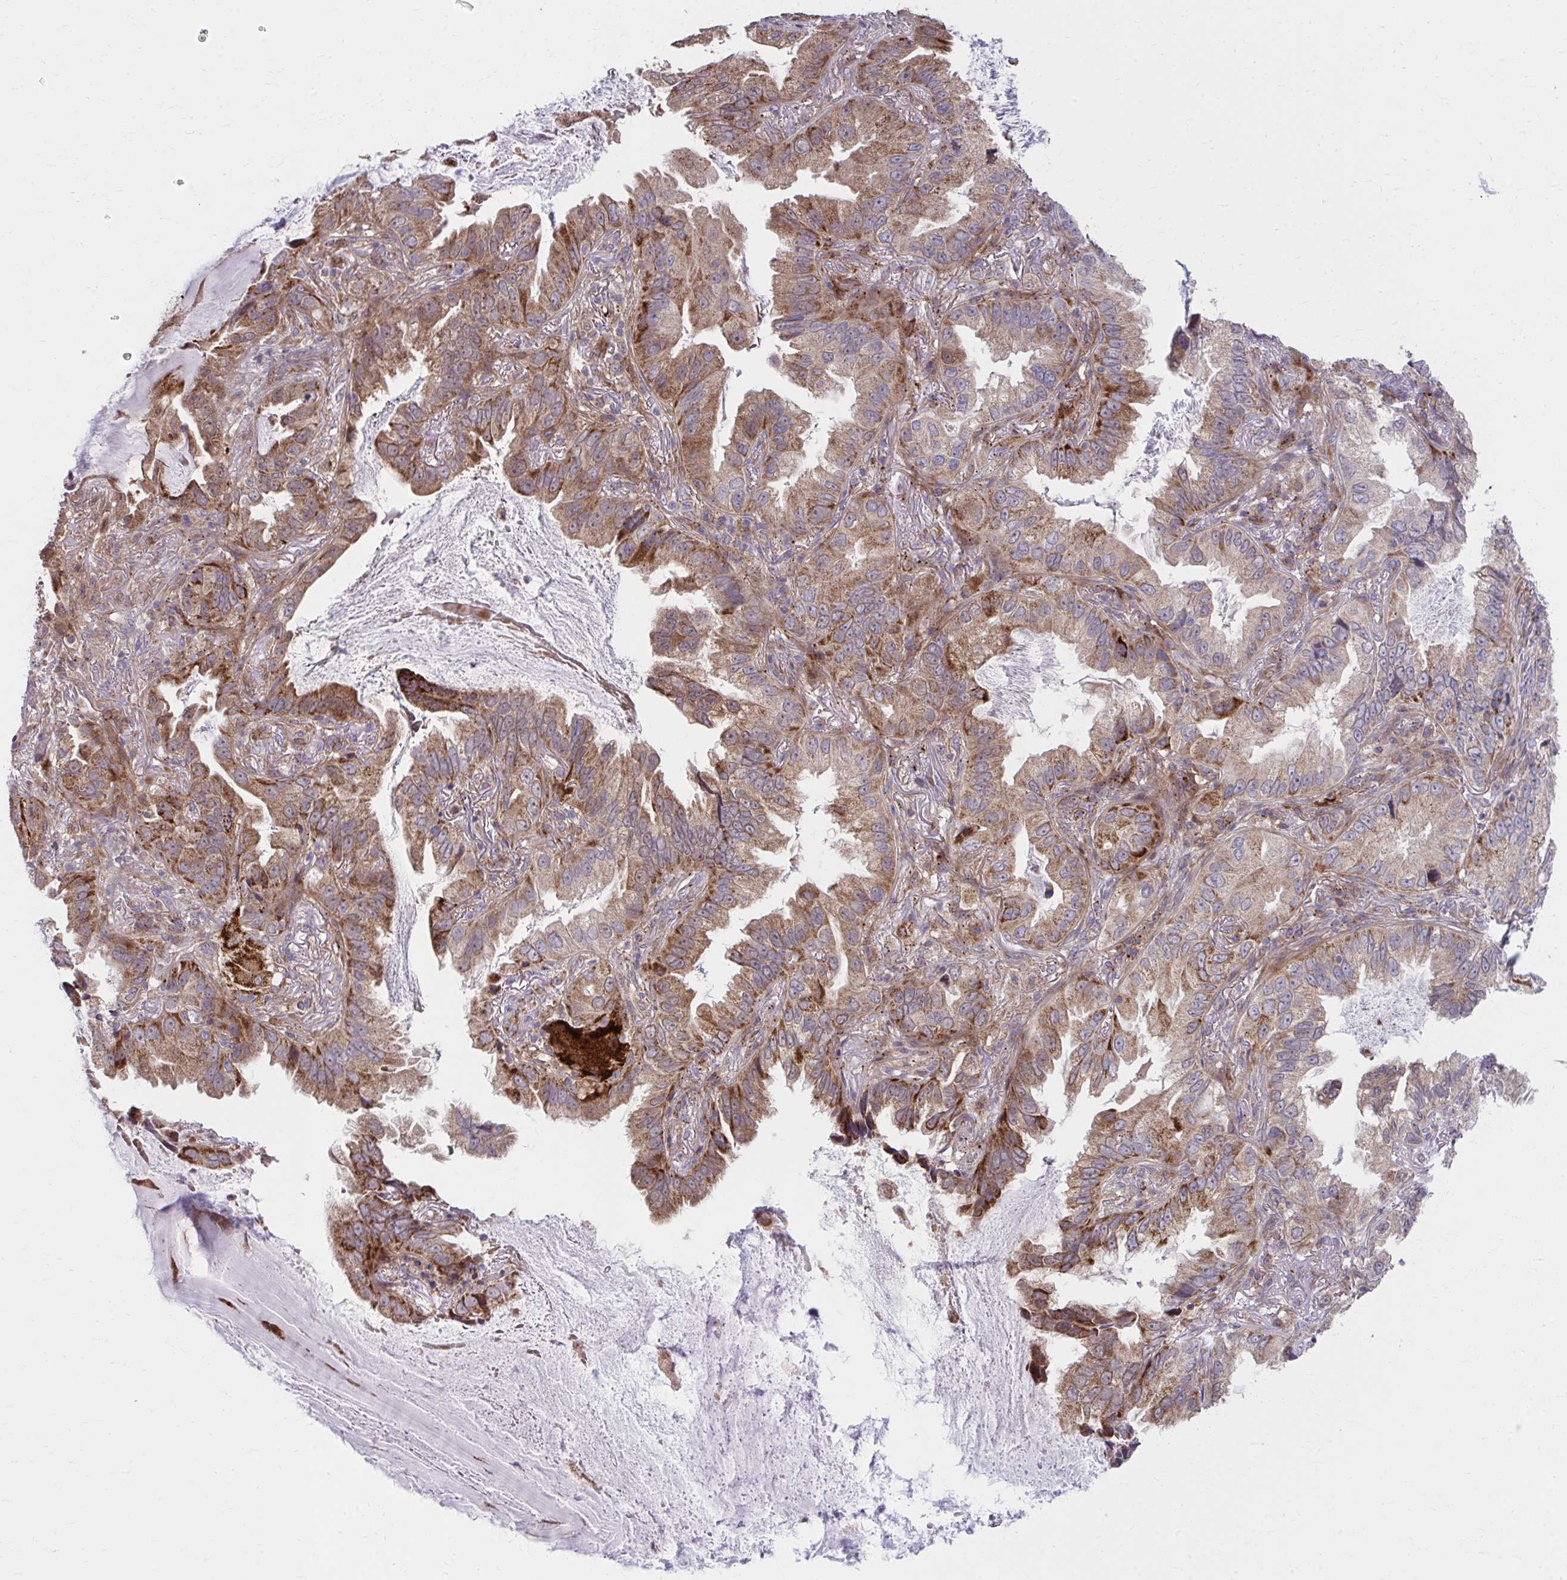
{"staining": {"intensity": "moderate", "quantity": ">75%", "location": "cytoplasmic/membranous"}, "tissue": "lung cancer", "cell_type": "Tumor cells", "image_type": "cancer", "snomed": [{"axis": "morphology", "description": "Adenocarcinoma, NOS"}, {"axis": "topography", "description": "Lung"}], "caption": "IHC staining of lung cancer, which reveals medium levels of moderate cytoplasmic/membranous positivity in approximately >75% of tumor cells indicating moderate cytoplasmic/membranous protein expression. The staining was performed using DAB (brown) for protein detection and nuclei were counterstained in hematoxylin (blue).", "gene": "C16orf54", "patient": {"sex": "female", "age": 69}}